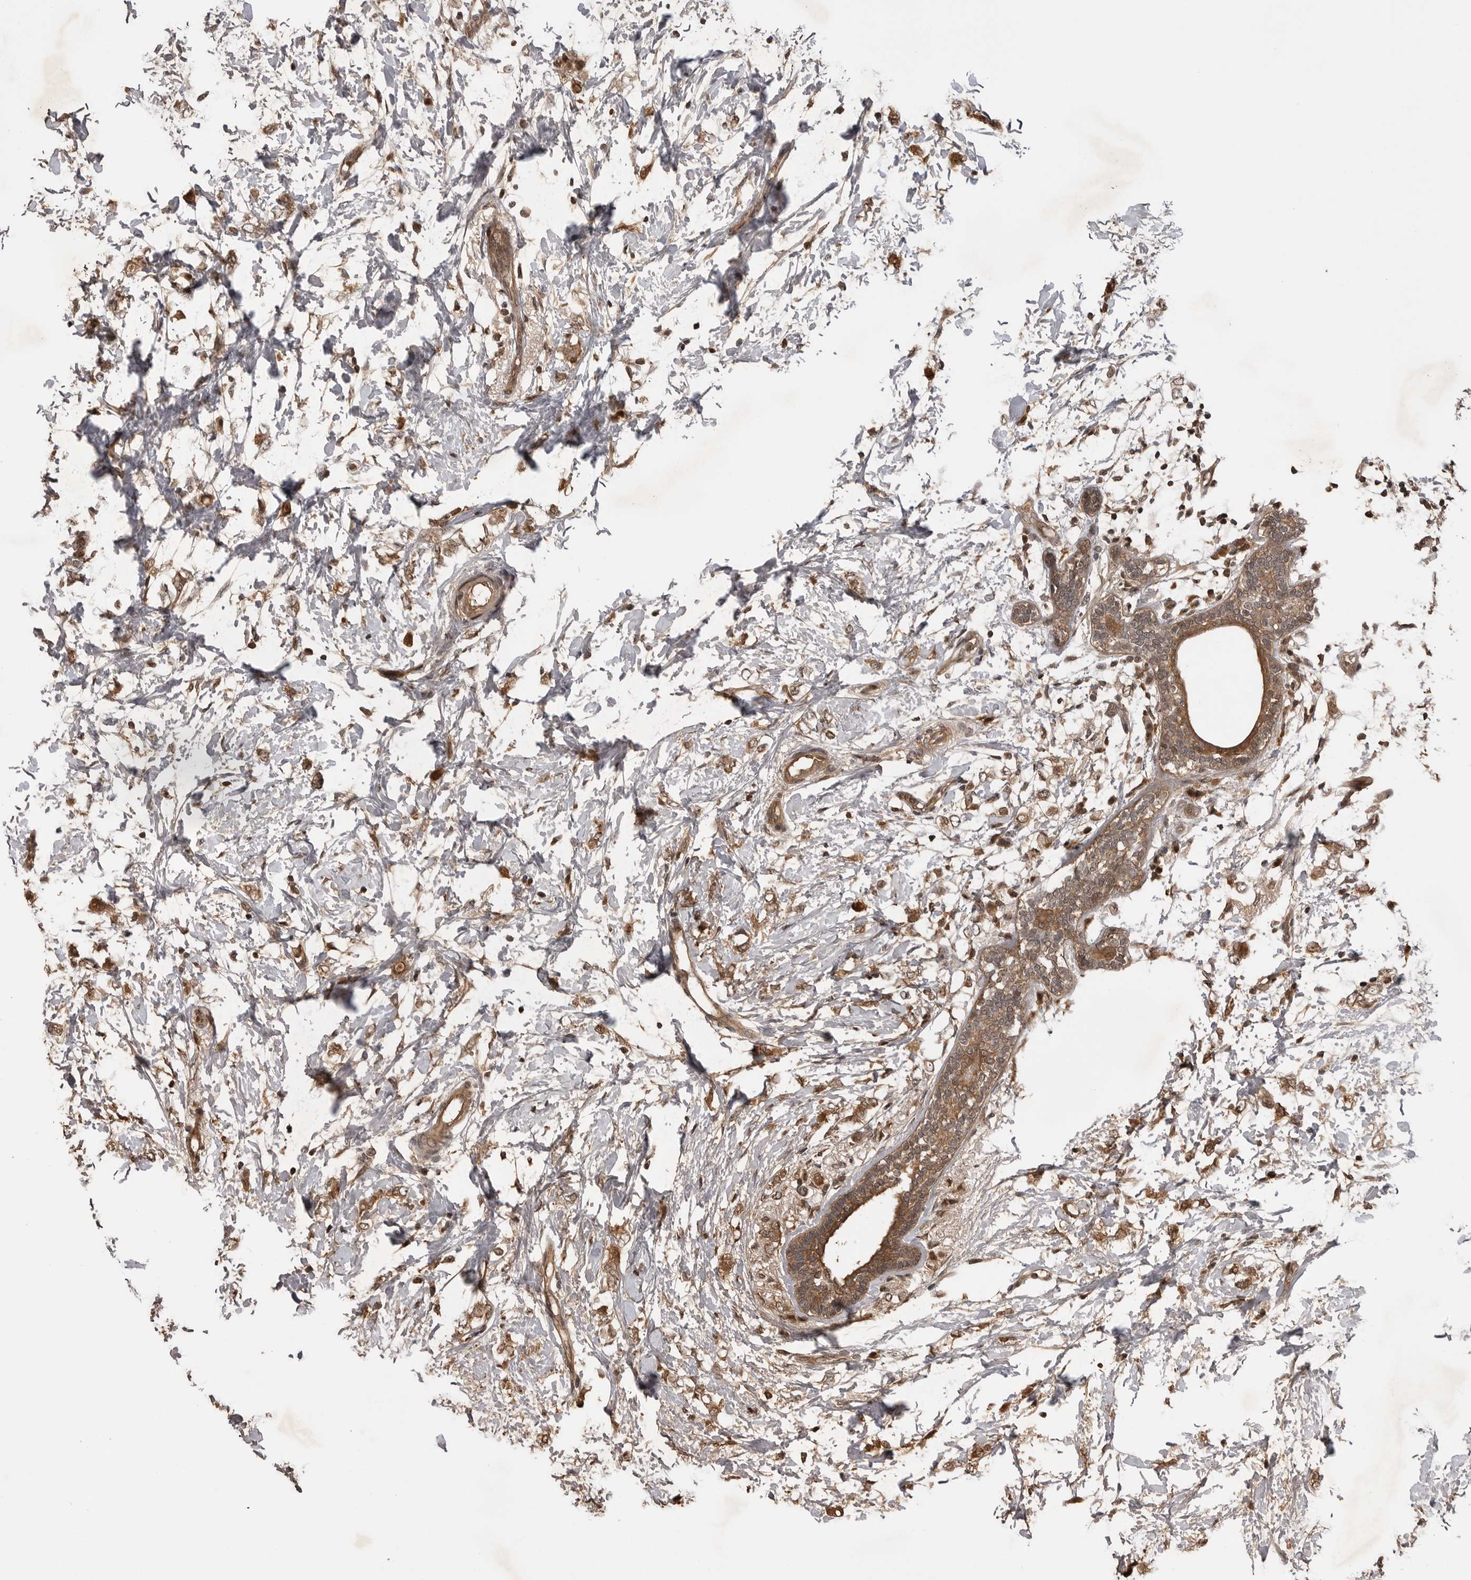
{"staining": {"intensity": "moderate", "quantity": ">75%", "location": "cytoplasmic/membranous"}, "tissue": "breast cancer", "cell_type": "Tumor cells", "image_type": "cancer", "snomed": [{"axis": "morphology", "description": "Normal tissue, NOS"}, {"axis": "morphology", "description": "Lobular carcinoma"}, {"axis": "topography", "description": "Breast"}], "caption": "This image shows immunohistochemistry (IHC) staining of breast cancer, with medium moderate cytoplasmic/membranous staining in approximately >75% of tumor cells.", "gene": "AKAP7", "patient": {"sex": "female", "age": 47}}